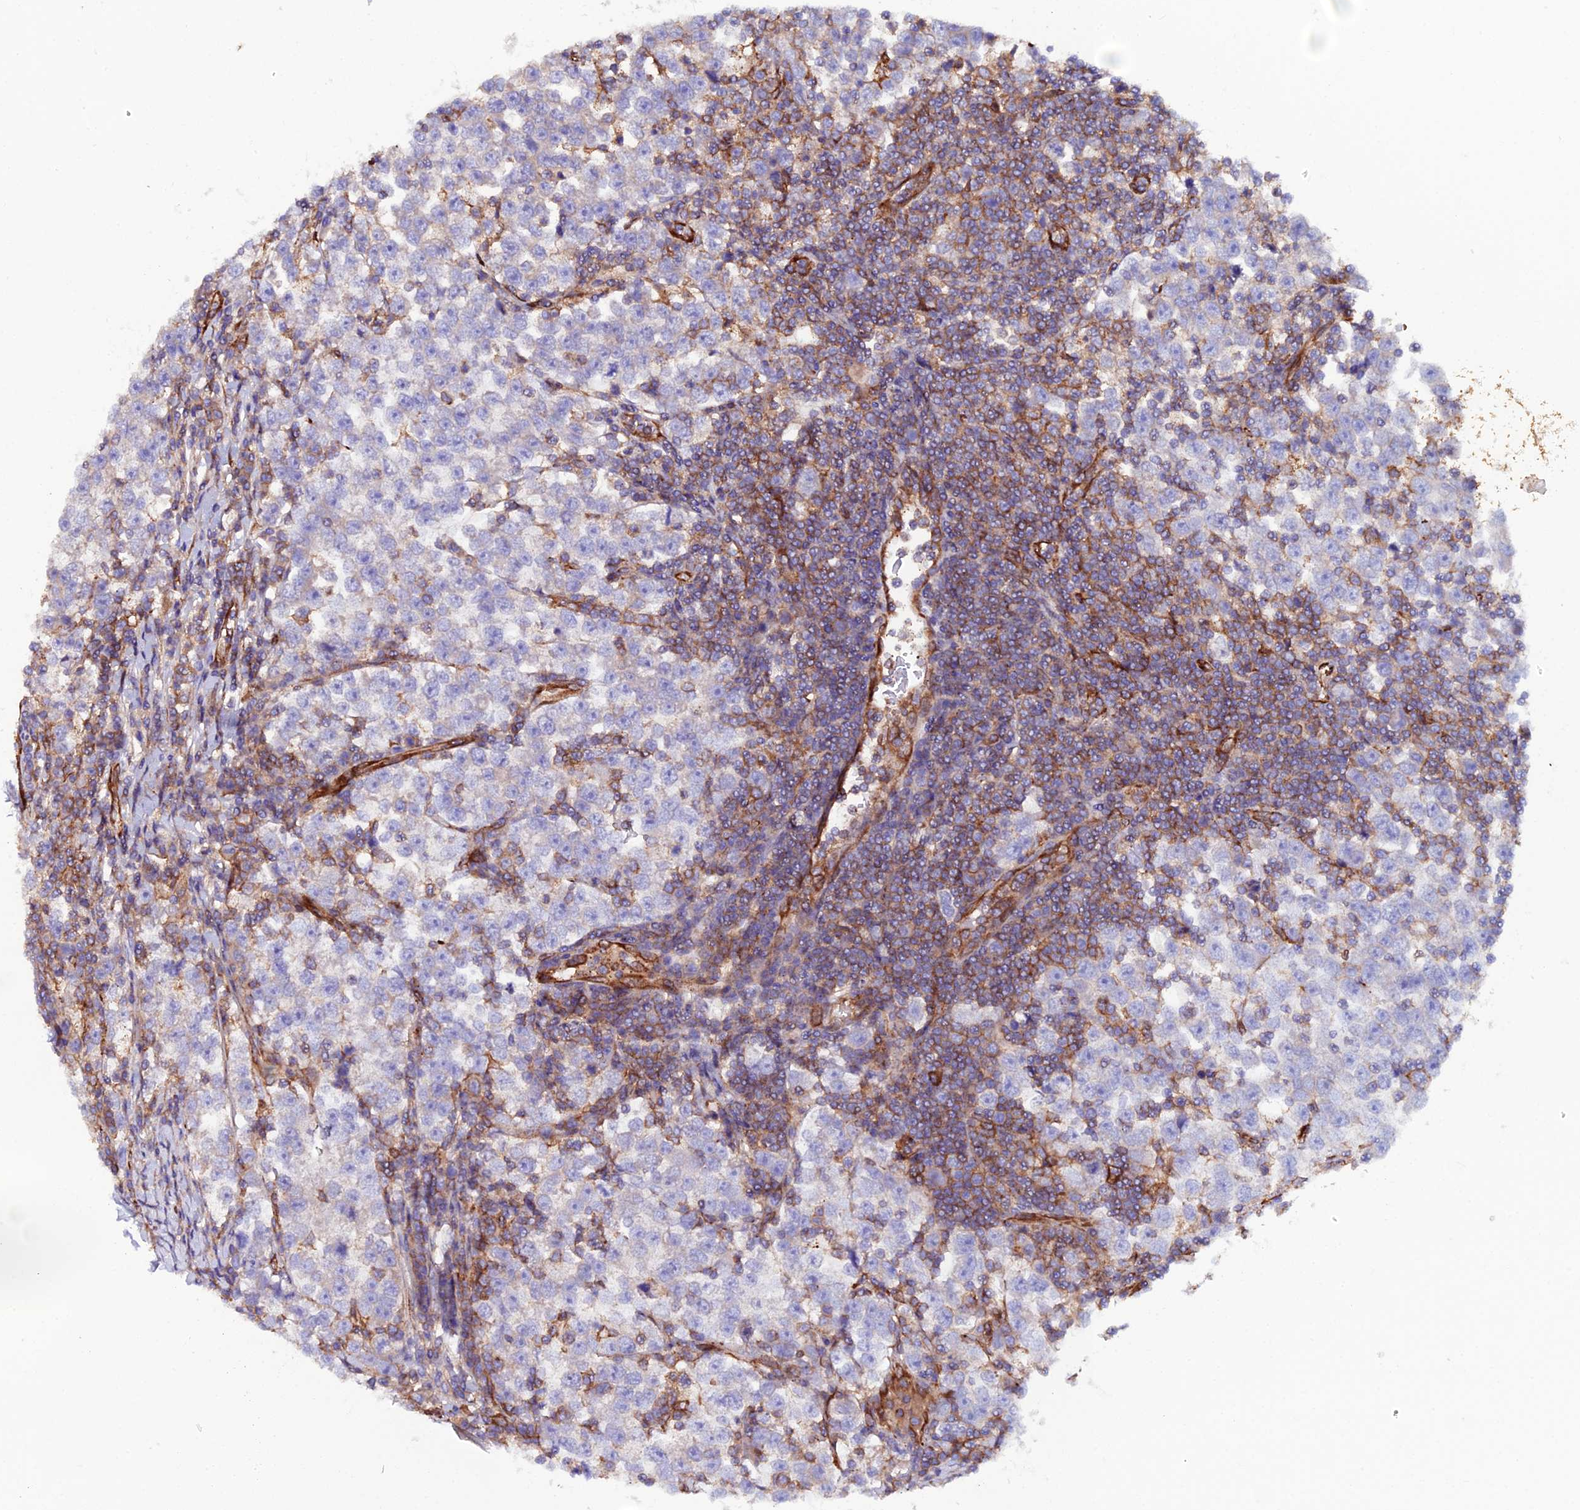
{"staining": {"intensity": "negative", "quantity": "none", "location": "none"}, "tissue": "testis cancer", "cell_type": "Tumor cells", "image_type": "cancer", "snomed": [{"axis": "morphology", "description": "Normal tissue, NOS"}, {"axis": "morphology", "description": "Seminoma, NOS"}, {"axis": "topography", "description": "Testis"}], "caption": "Protein analysis of testis cancer (seminoma) exhibits no significant staining in tumor cells.", "gene": "TRPV2", "patient": {"sex": "male", "age": 43}}